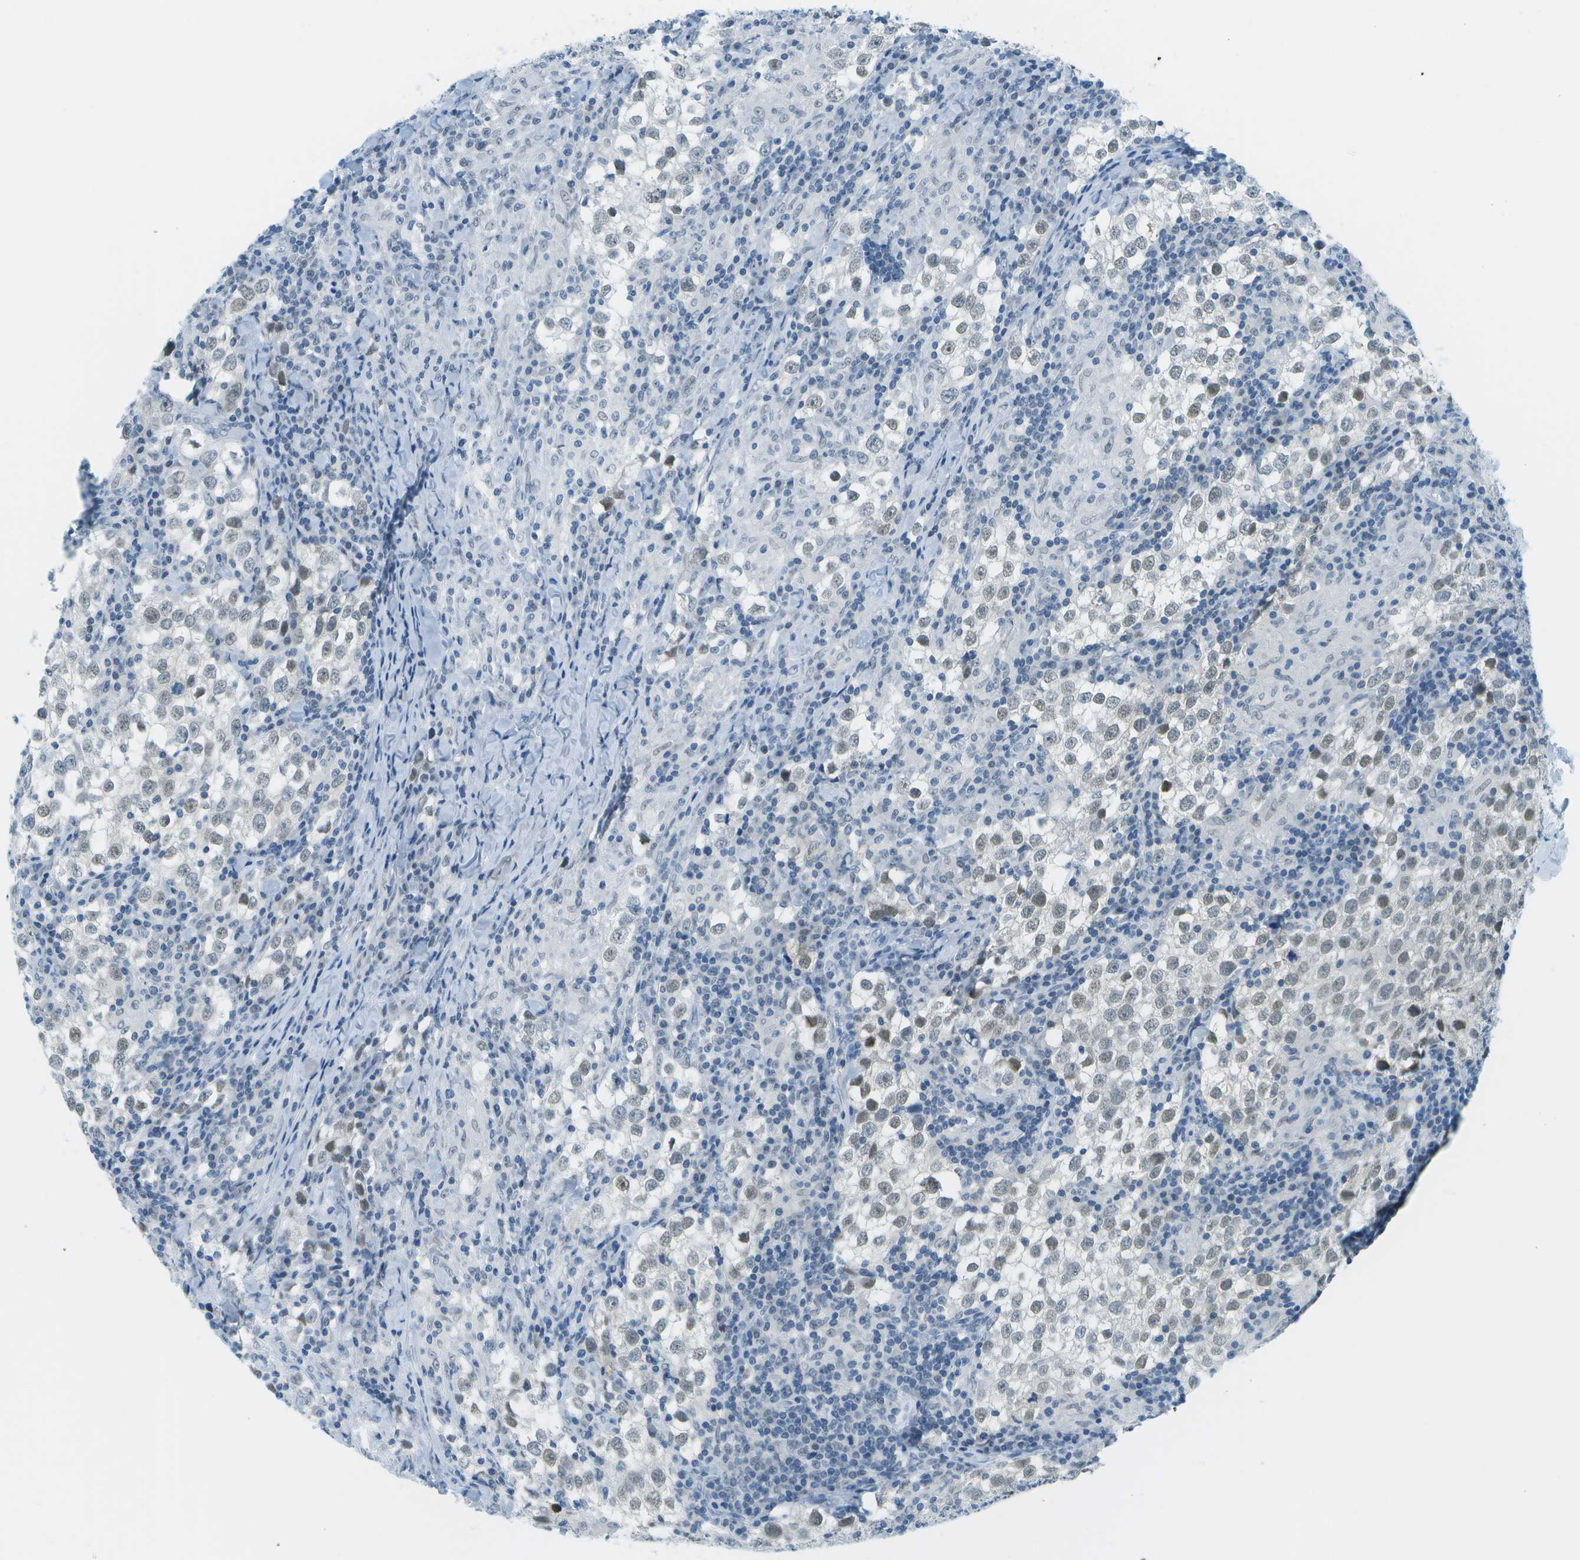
{"staining": {"intensity": "moderate", "quantity": "<25%", "location": "nuclear"}, "tissue": "testis cancer", "cell_type": "Tumor cells", "image_type": "cancer", "snomed": [{"axis": "morphology", "description": "Seminoma, NOS"}, {"axis": "morphology", "description": "Carcinoma, Embryonal, NOS"}, {"axis": "topography", "description": "Testis"}], "caption": "Immunohistochemical staining of human testis cancer (embryonal carcinoma) shows low levels of moderate nuclear protein expression in approximately <25% of tumor cells. (DAB = brown stain, brightfield microscopy at high magnification).", "gene": "NEK11", "patient": {"sex": "male", "age": 36}}